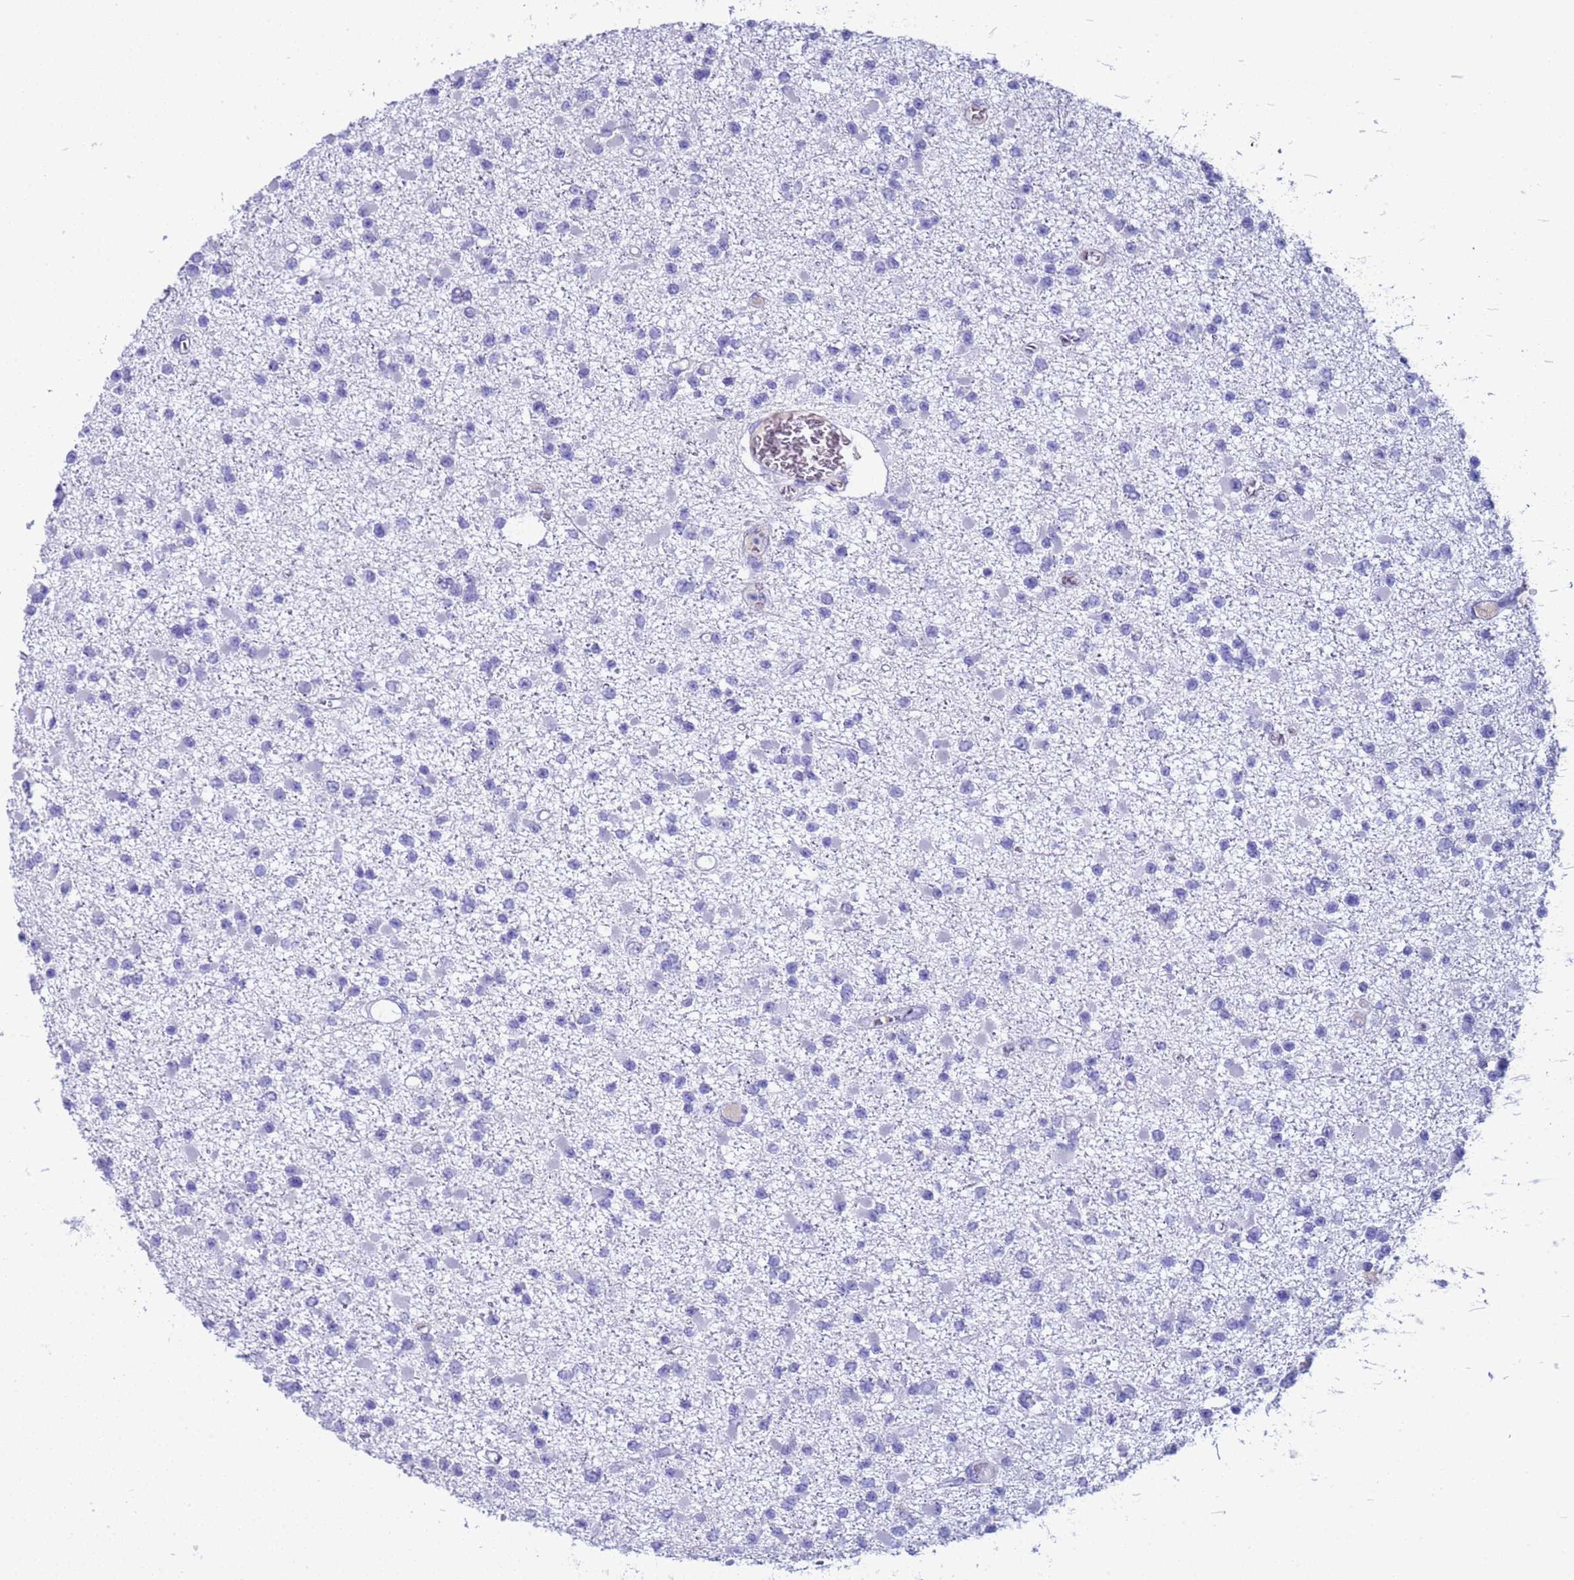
{"staining": {"intensity": "negative", "quantity": "none", "location": "none"}, "tissue": "glioma", "cell_type": "Tumor cells", "image_type": "cancer", "snomed": [{"axis": "morphology", "description": "Glioma, malignant, Low grade"}, {"axis": "topography", "description": "Brain"}], "caption": "A micrograph of low-grade glioma (malignant) stained for a protein reveals no brown staining in tumor cells.", "gene": "CKM", "patient": {"sex": "female", "age": 22}}